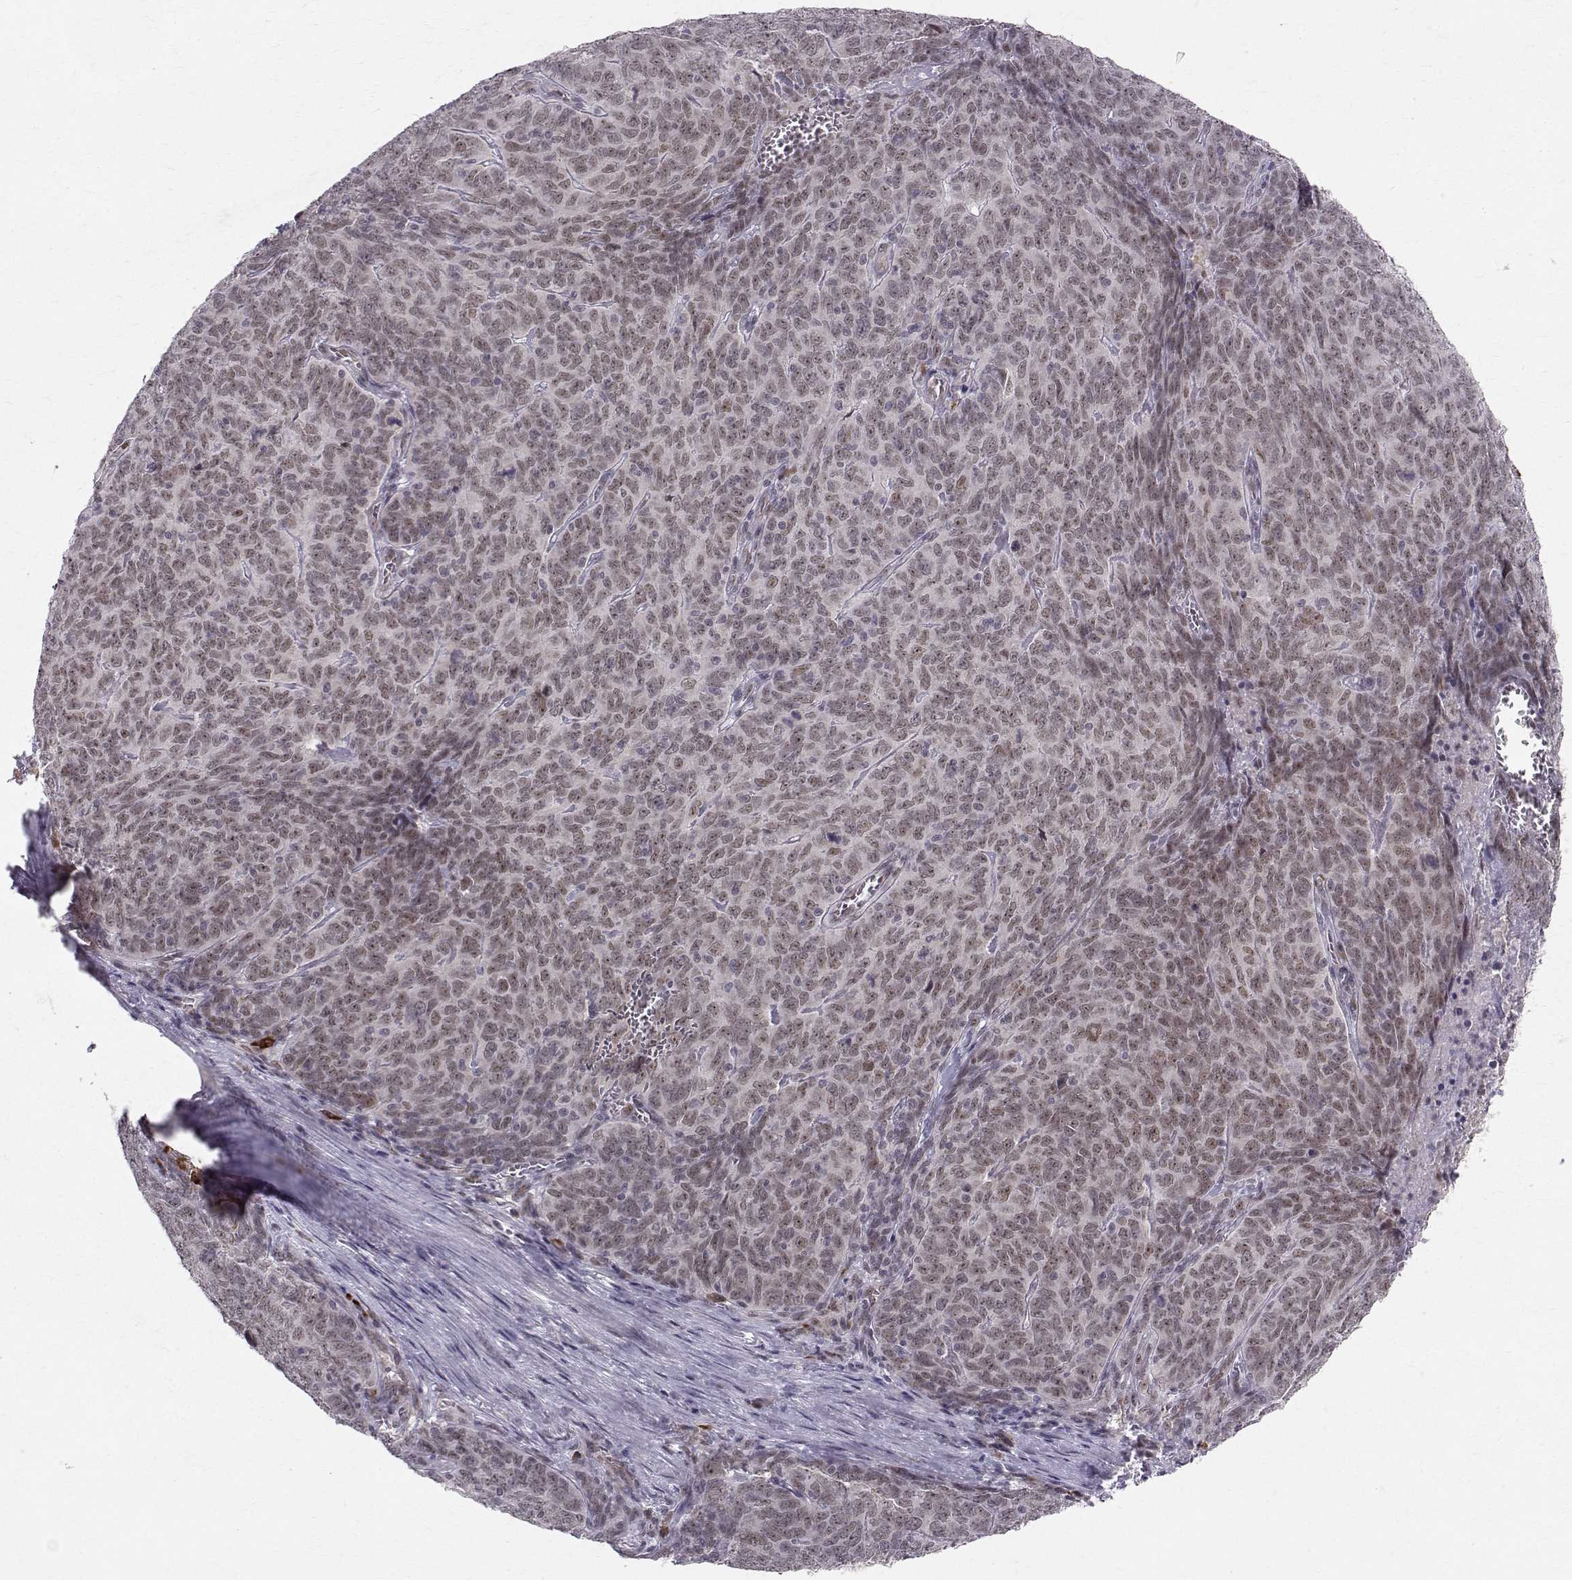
{"staining": {"intensity": "weak", "quantity": "<25%", "location": "nuclear"}, "tissue": "skin cancer", "cell_type": "Tumor cells", "image_type": "cancer", "snomed": [{"axis": "morphology", "description": "Squamous cell carcinoma, NOS"}, {"axis": "topography", "description": "Skin"}, {"axis": "topography", "description": "Anal"}], "caption": "IHC micrograph of neoplastic tissue: human skin cancer (squamous cell carcinoma) stained with DAB shows no significant protein staining in tumor cells. Brightfield microscopy of IHC stained with DAB (brown) and hematoxylin (blue), captured at high magnification.", "gene": "RPP38", "patient": {"sex": "female", "age": 51}}